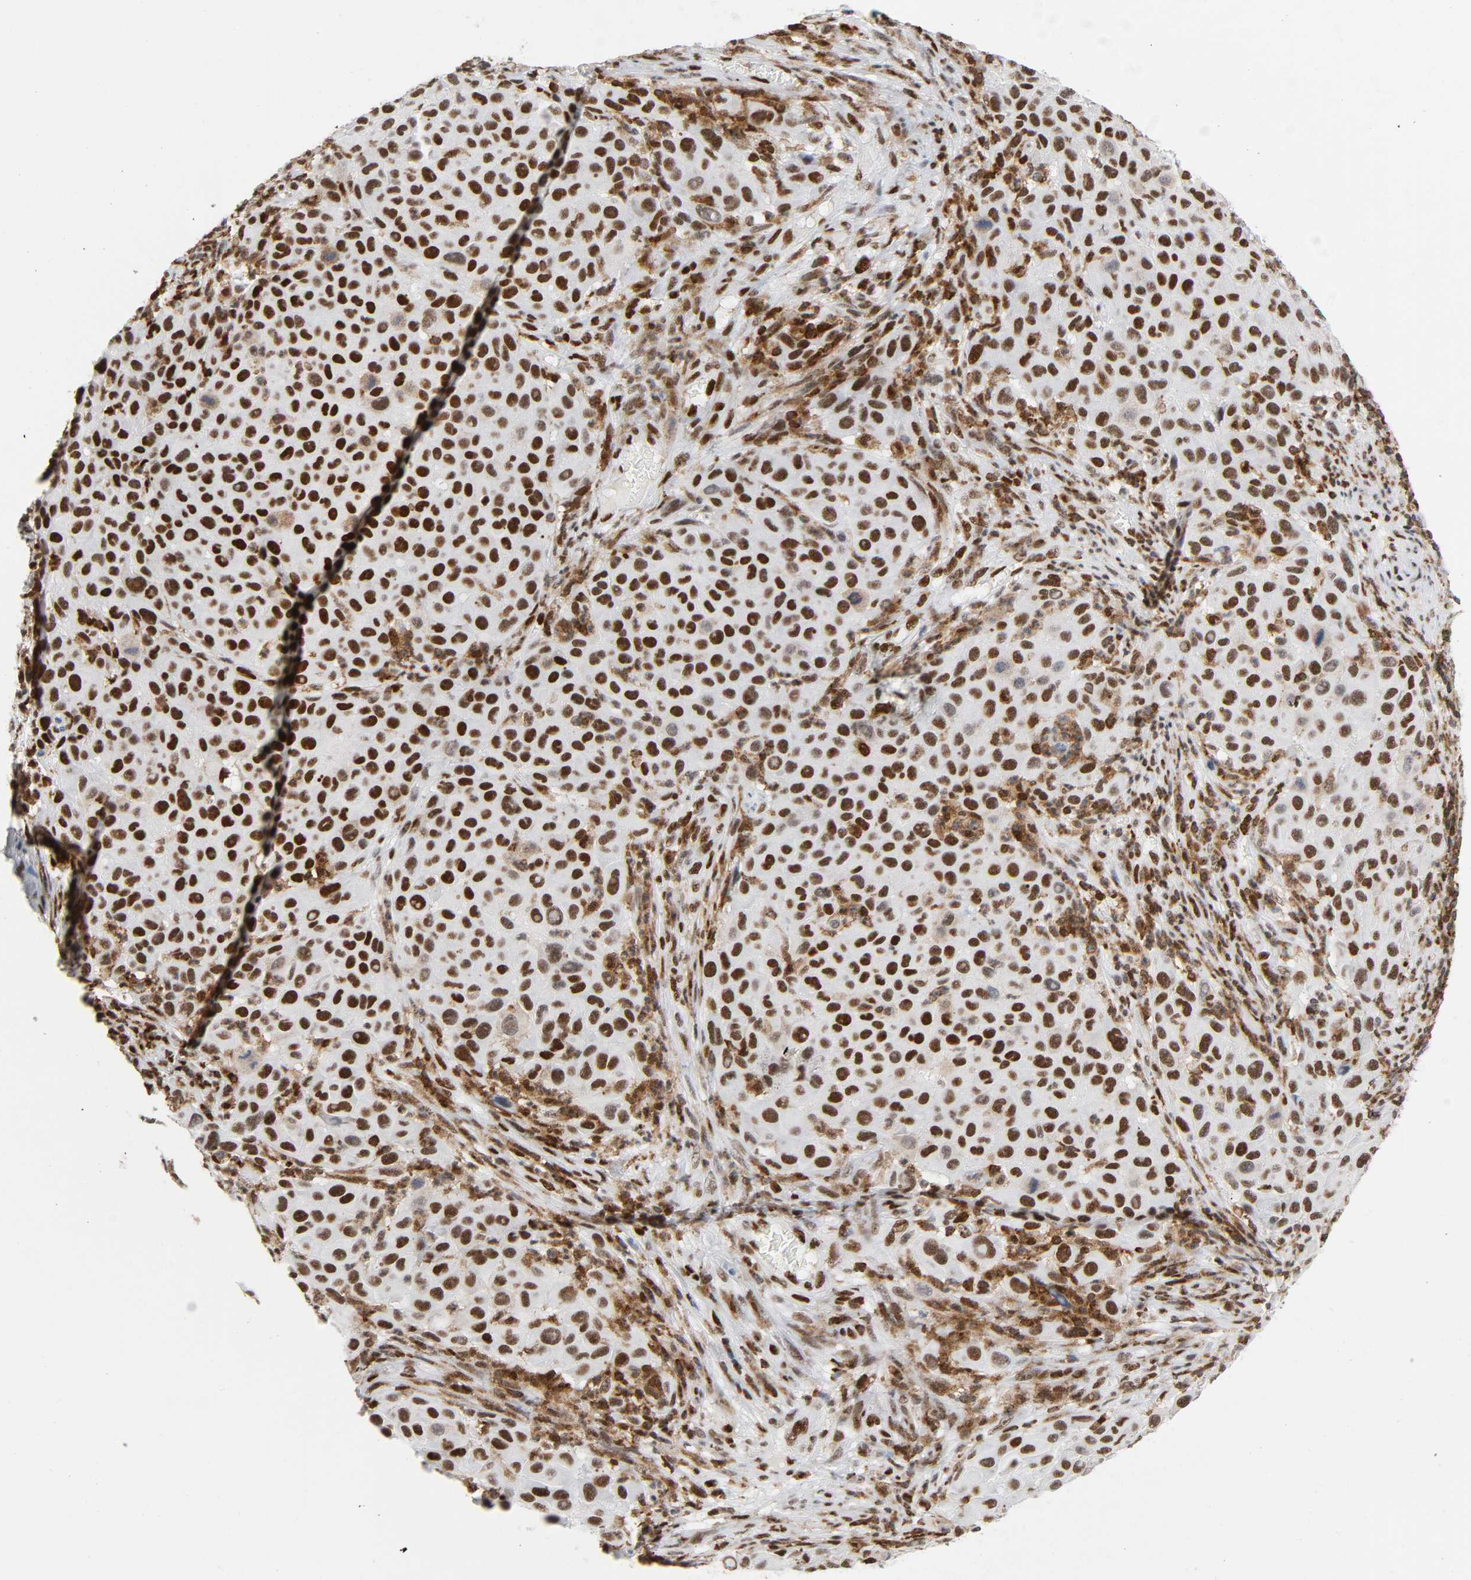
{"staining": {"intensity": "strong", "quantity": ">75%", "location": "nuclear"}, "tissue": "melanoma", "cell_type": "Tumor cells", "image_type": "cancer", "snomed": [{"axis": "morphology", "description": "Malignant melanoma, Metastatic site"}, {"axis": "topography", "description": "Lymph node"}], "caption": "Protein staining of melanoma tissue exhibits strong nuclear expression in about >75% of tumor cells. (DAB (3,3'-diaminobenzidine) = brown stain, brightfield microscopy at high magnification).", "gene": "WAS", "patient": {"sex": "male", "age": 61}}